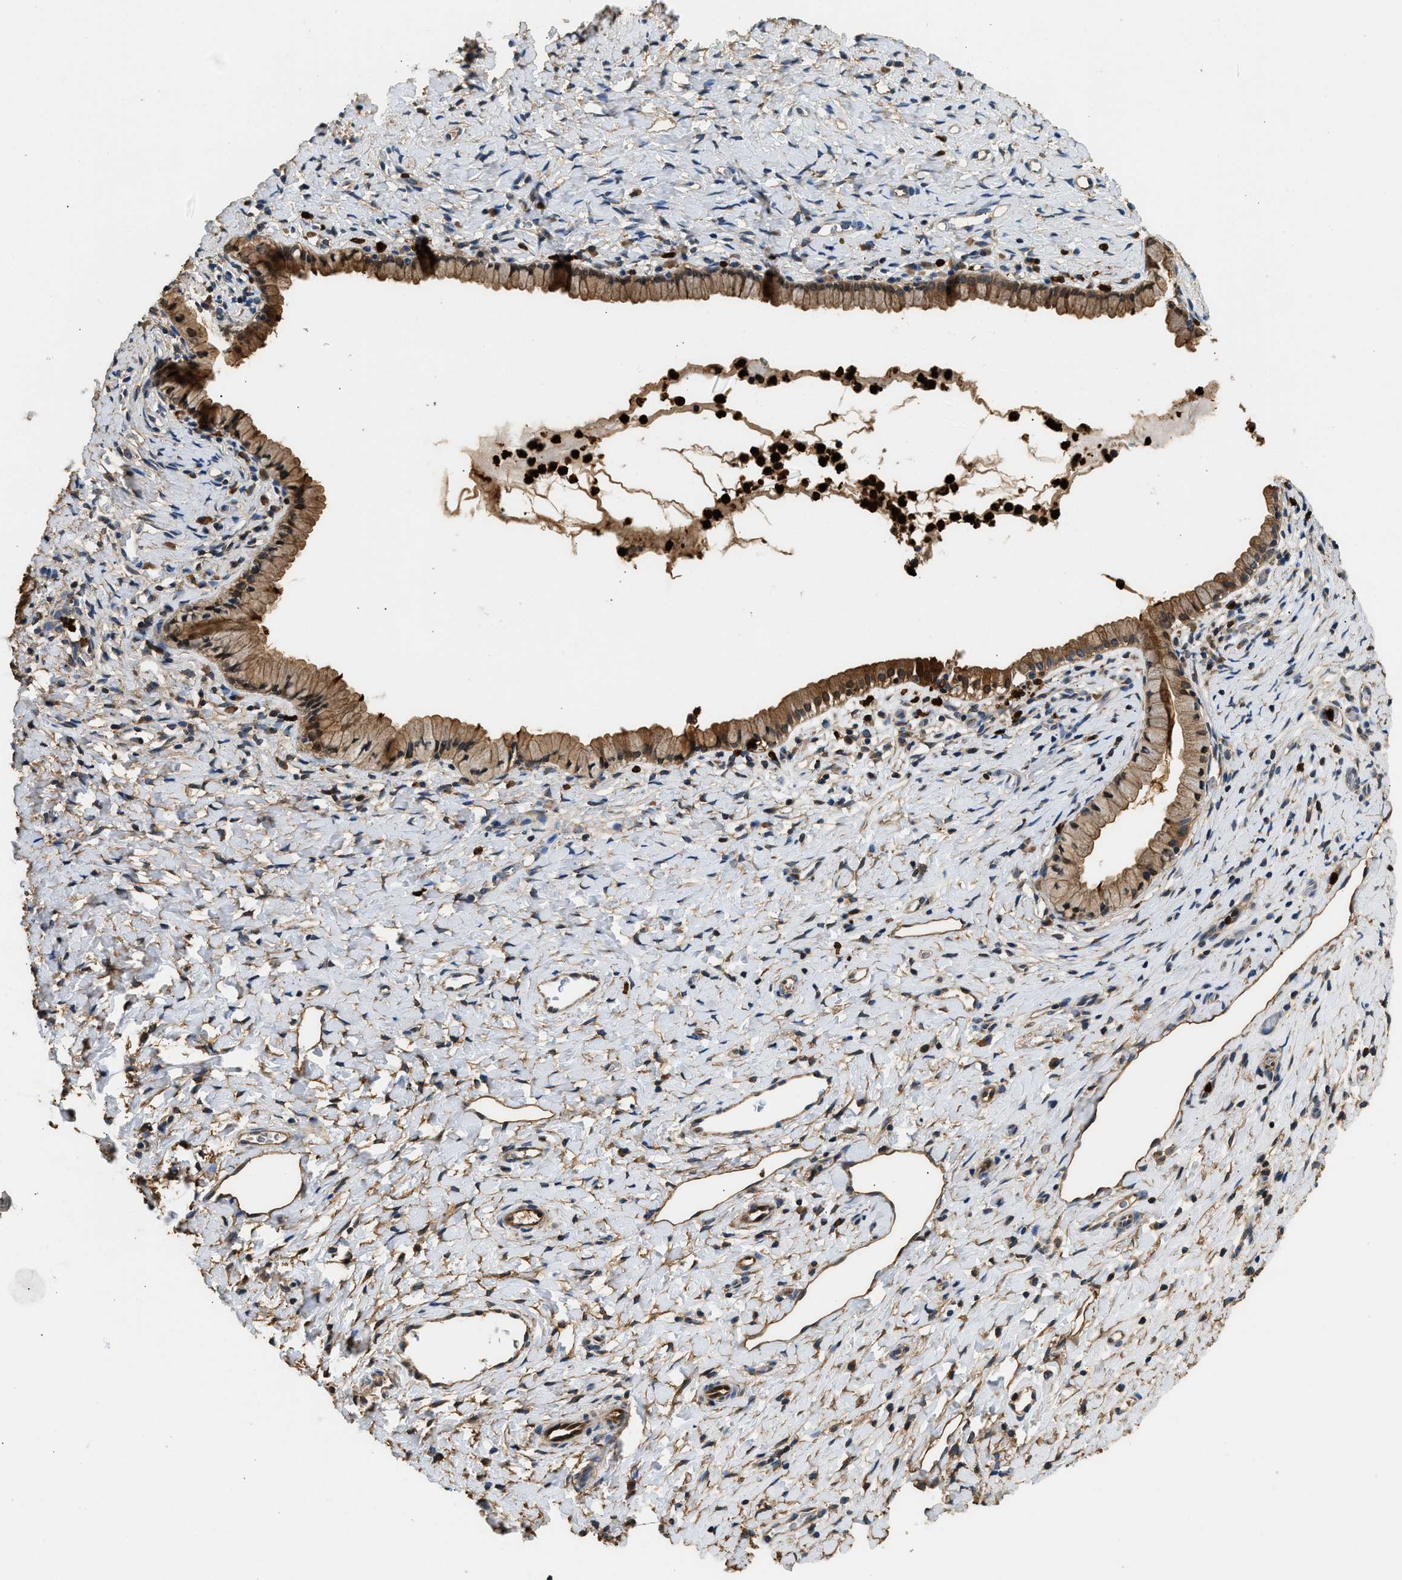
{"staining": {"intensity": "moderate", "quantity": ">75%", "location": "cytoplasmic/membranous"}, "tissue": "cervix", "cell_type": "Glandular cells", "image_type": "normal", "snomed": [{"axis": "morphology", "description": "Normal tissue, NOS"}, {"axis": "topography", "description": "Cervix"}], "caption": "A micrograph of human cervix stained for a protein reveals moderate cytoplasmic/membranous brown staining in glandular cells. (Stains: DAB (3,3'-diaminobenzidine) in brown, nuclei in blue, Microscopy: brightfield microscopy at high magnification).", "gene": "ANXA3", "patient": {"sex": "female", "age": 72}}